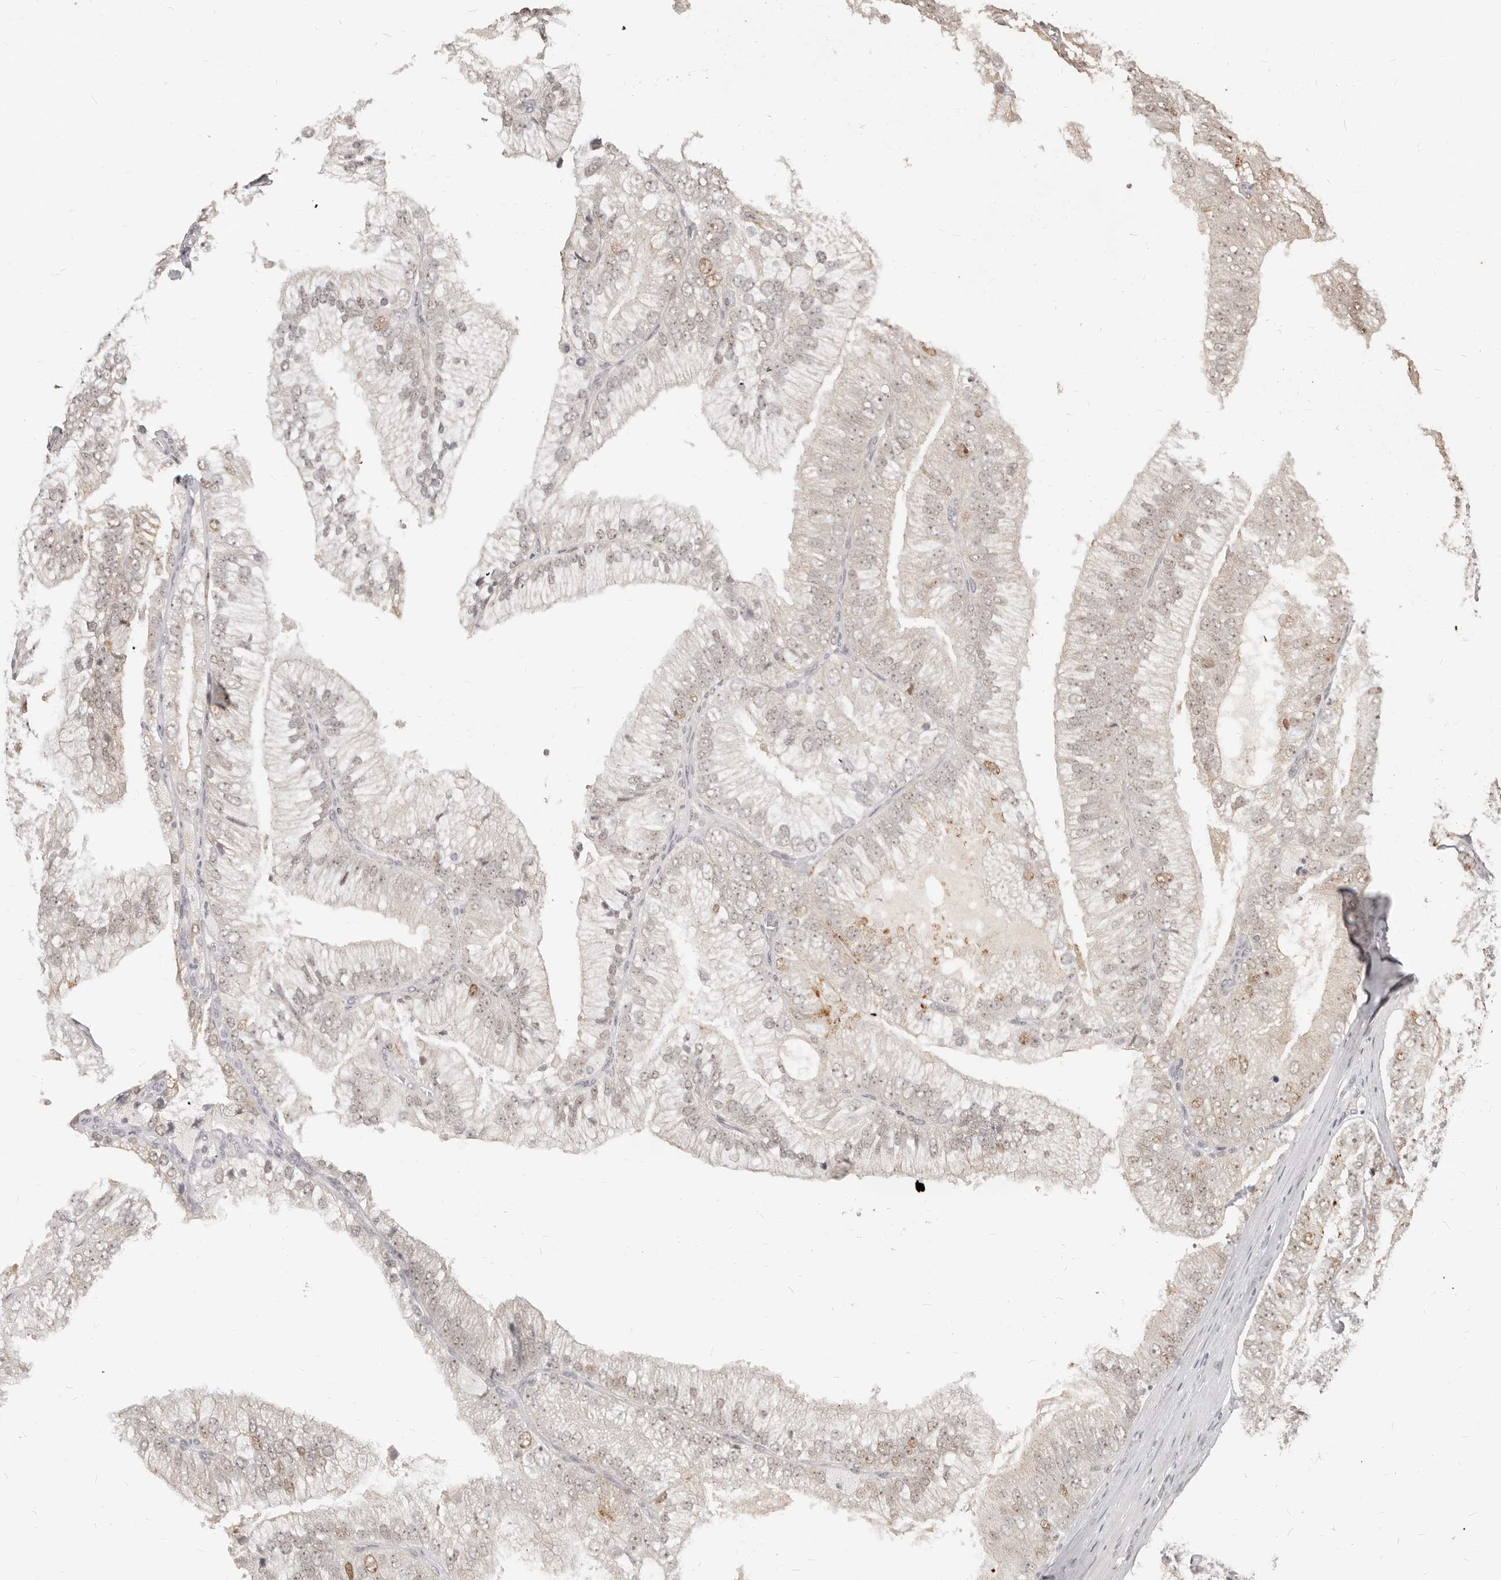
{"staining": {"intensity": "moderate", "quantity": "<25%", "location": "cytoplasmic/membranous"}, "tissue": "prostate cancer", "cell_type": "Tumor cells", "image_type": "cancer", "snomed": [{"axis": "morphology", "description": "Adenocarcinoma, High grade"}, {"axis": "topography", "description": "Prostate"}], "caption": "The micrograph displays a brown stain indicating the presence of a protein in the cytoplasmic/membranous of tumor cells in prostate cancer.", "gene": "RFC2", "patient": {"sex": "male", "age": 58}}